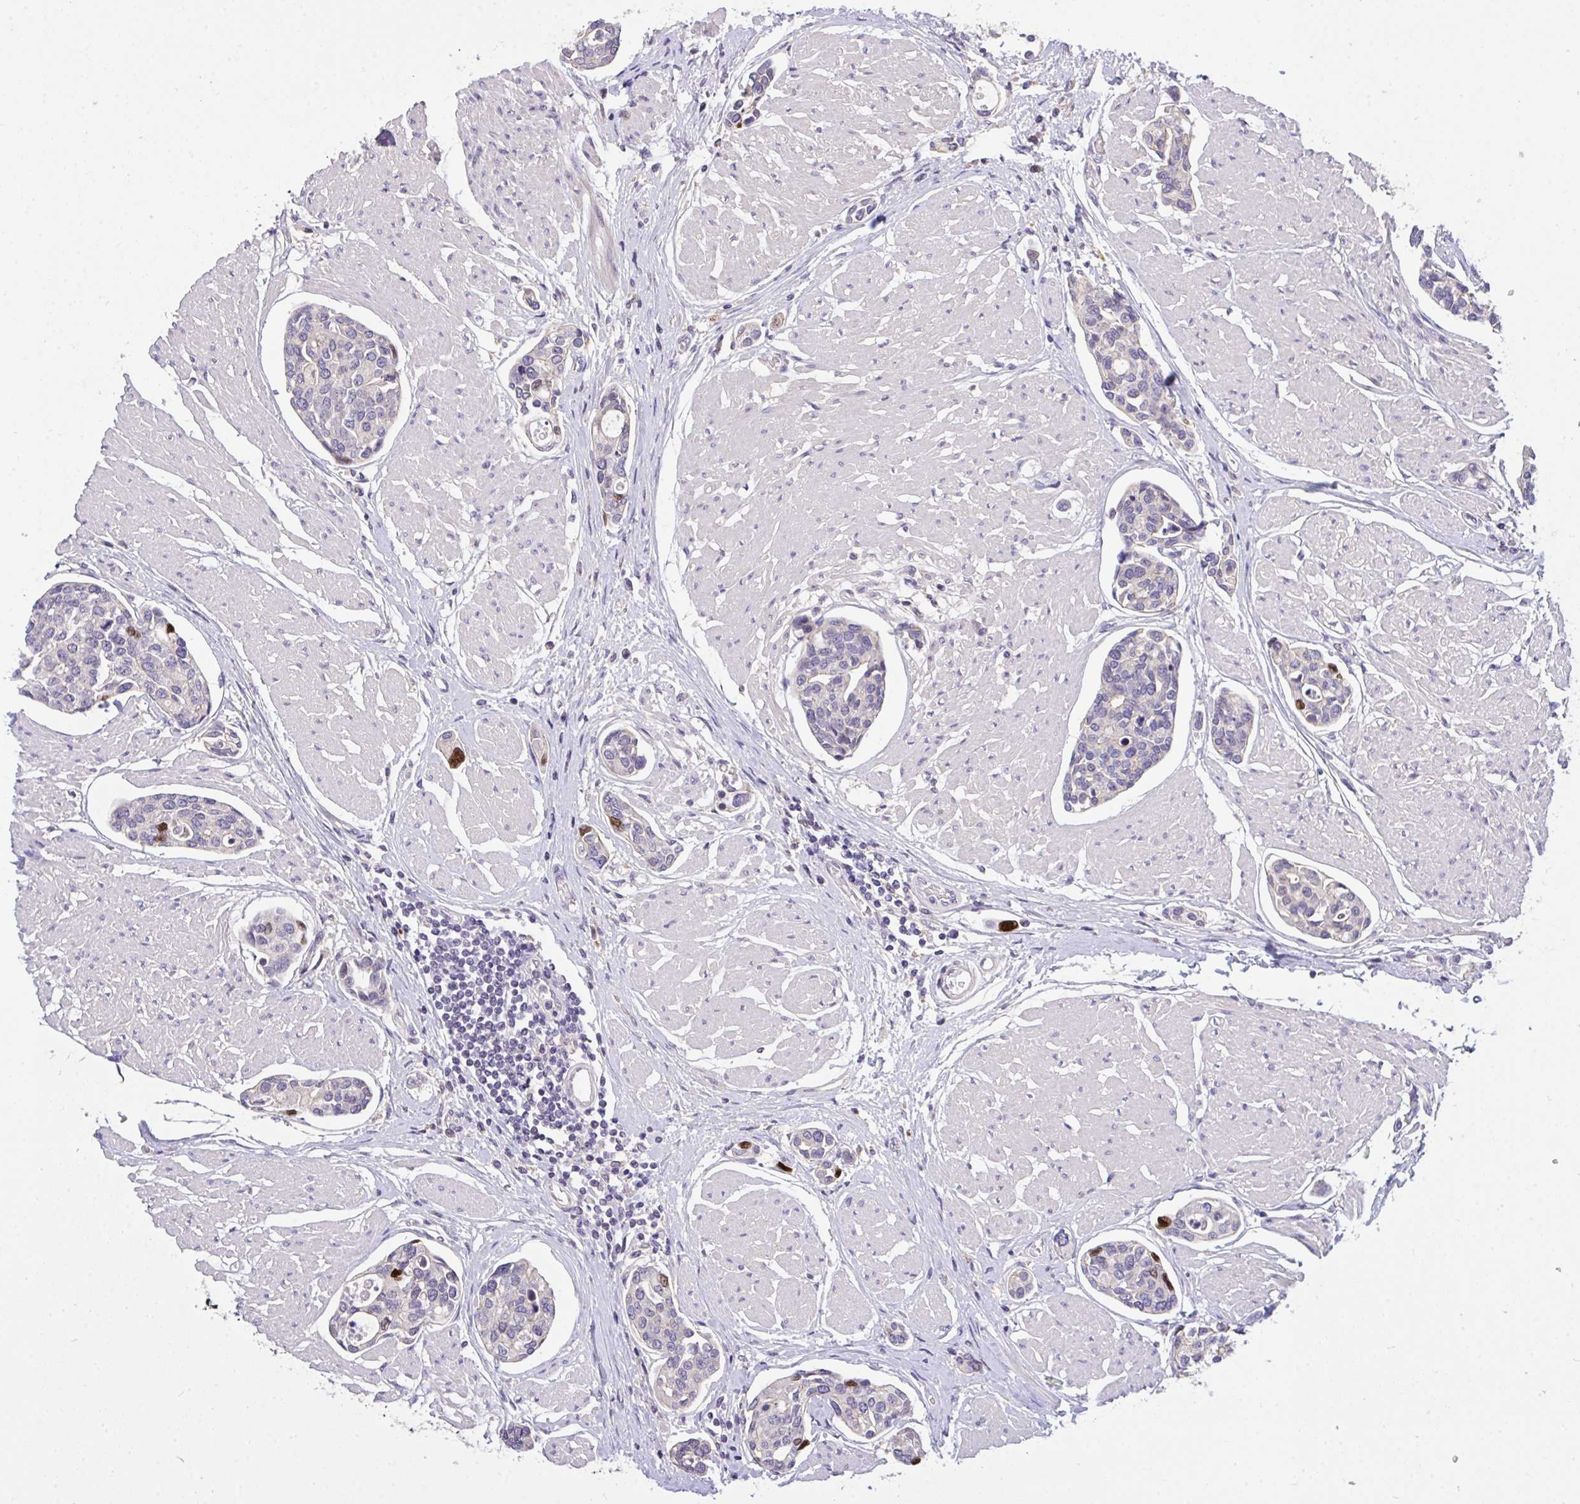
{"staining": {"intensity": "moderate", "quantity": "<25%", "location": "nuclear"}, "tissue": "urothelial cancer", "cell_type": "Tumor cells", "image_type": "cancer", "snomed": [{"axis": "morphology", "description": "Urothelial carcinoma, High grade"}, {"axis": "topography", "description": "Urinary bladder"}], "caption": "Urothelial cancer tissue reveals moderate nuclear positivity in about <25% of tumor cells, visualized by immunohistochemistry.", "gene": "C19orf54", "patient": {"sex": "male", "age": 78}}